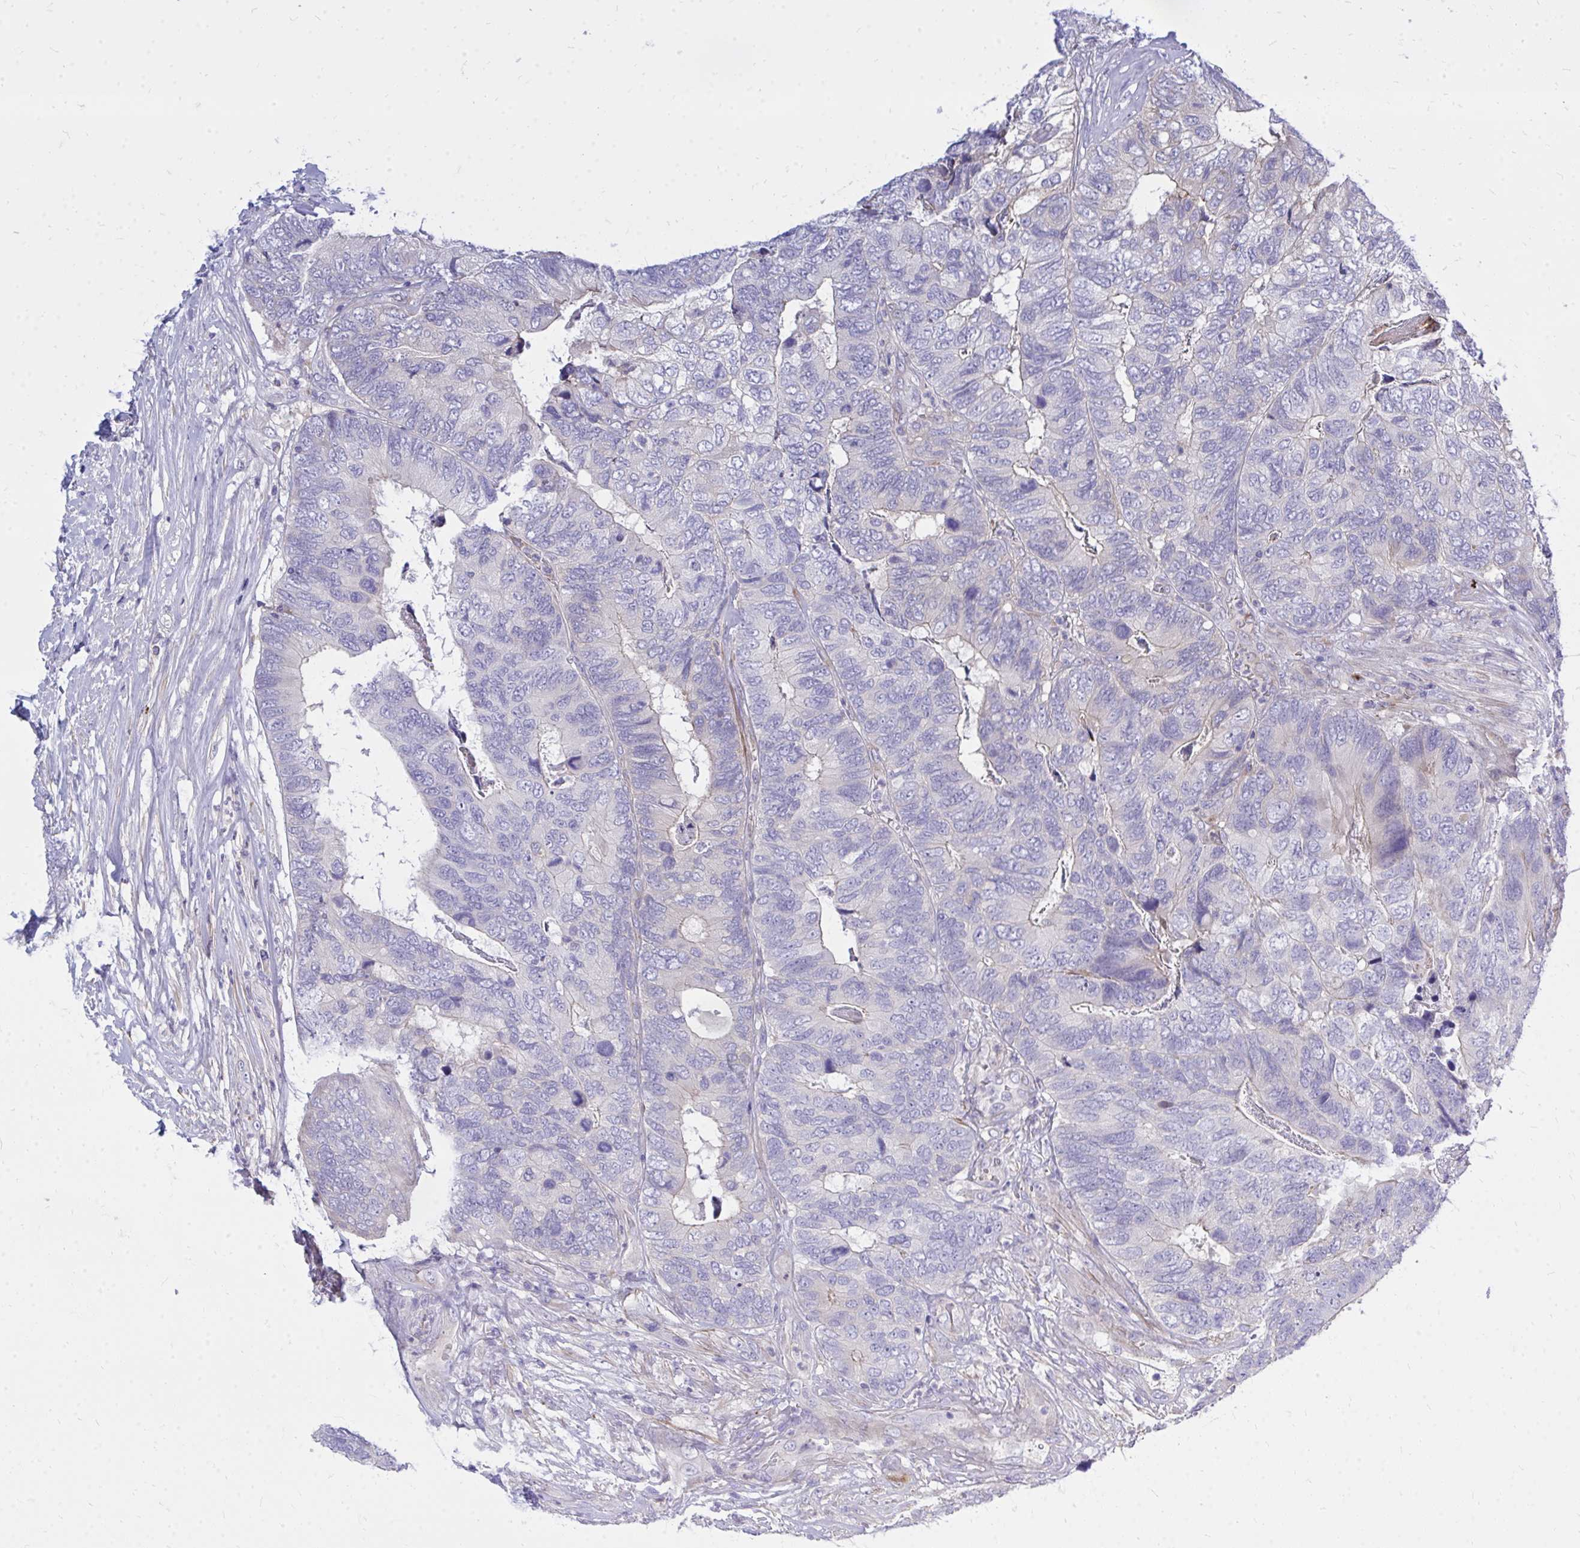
{"staining": {"intensity": "negative", "quantity": "none", "location": "none"}, "tissue": "breast cancer", "cell_type": "Tumor cells", "image_type": "cancer", "snomed": [{"axis": "morphology", "description": "Lobular carcinoma"}, {"axis": "topography", "description": "Breast"}], "caption": "High magnification brightfield microscopy of lobular carcinoma (breast) stained with DAB (3,3'-diaminobenzidine) (brown) and counterstained with hematoxylin (blue): tumor cells show no significant positivity.", "gene": "TP53I11", "patient": {"sex": "female", "age": 59}}